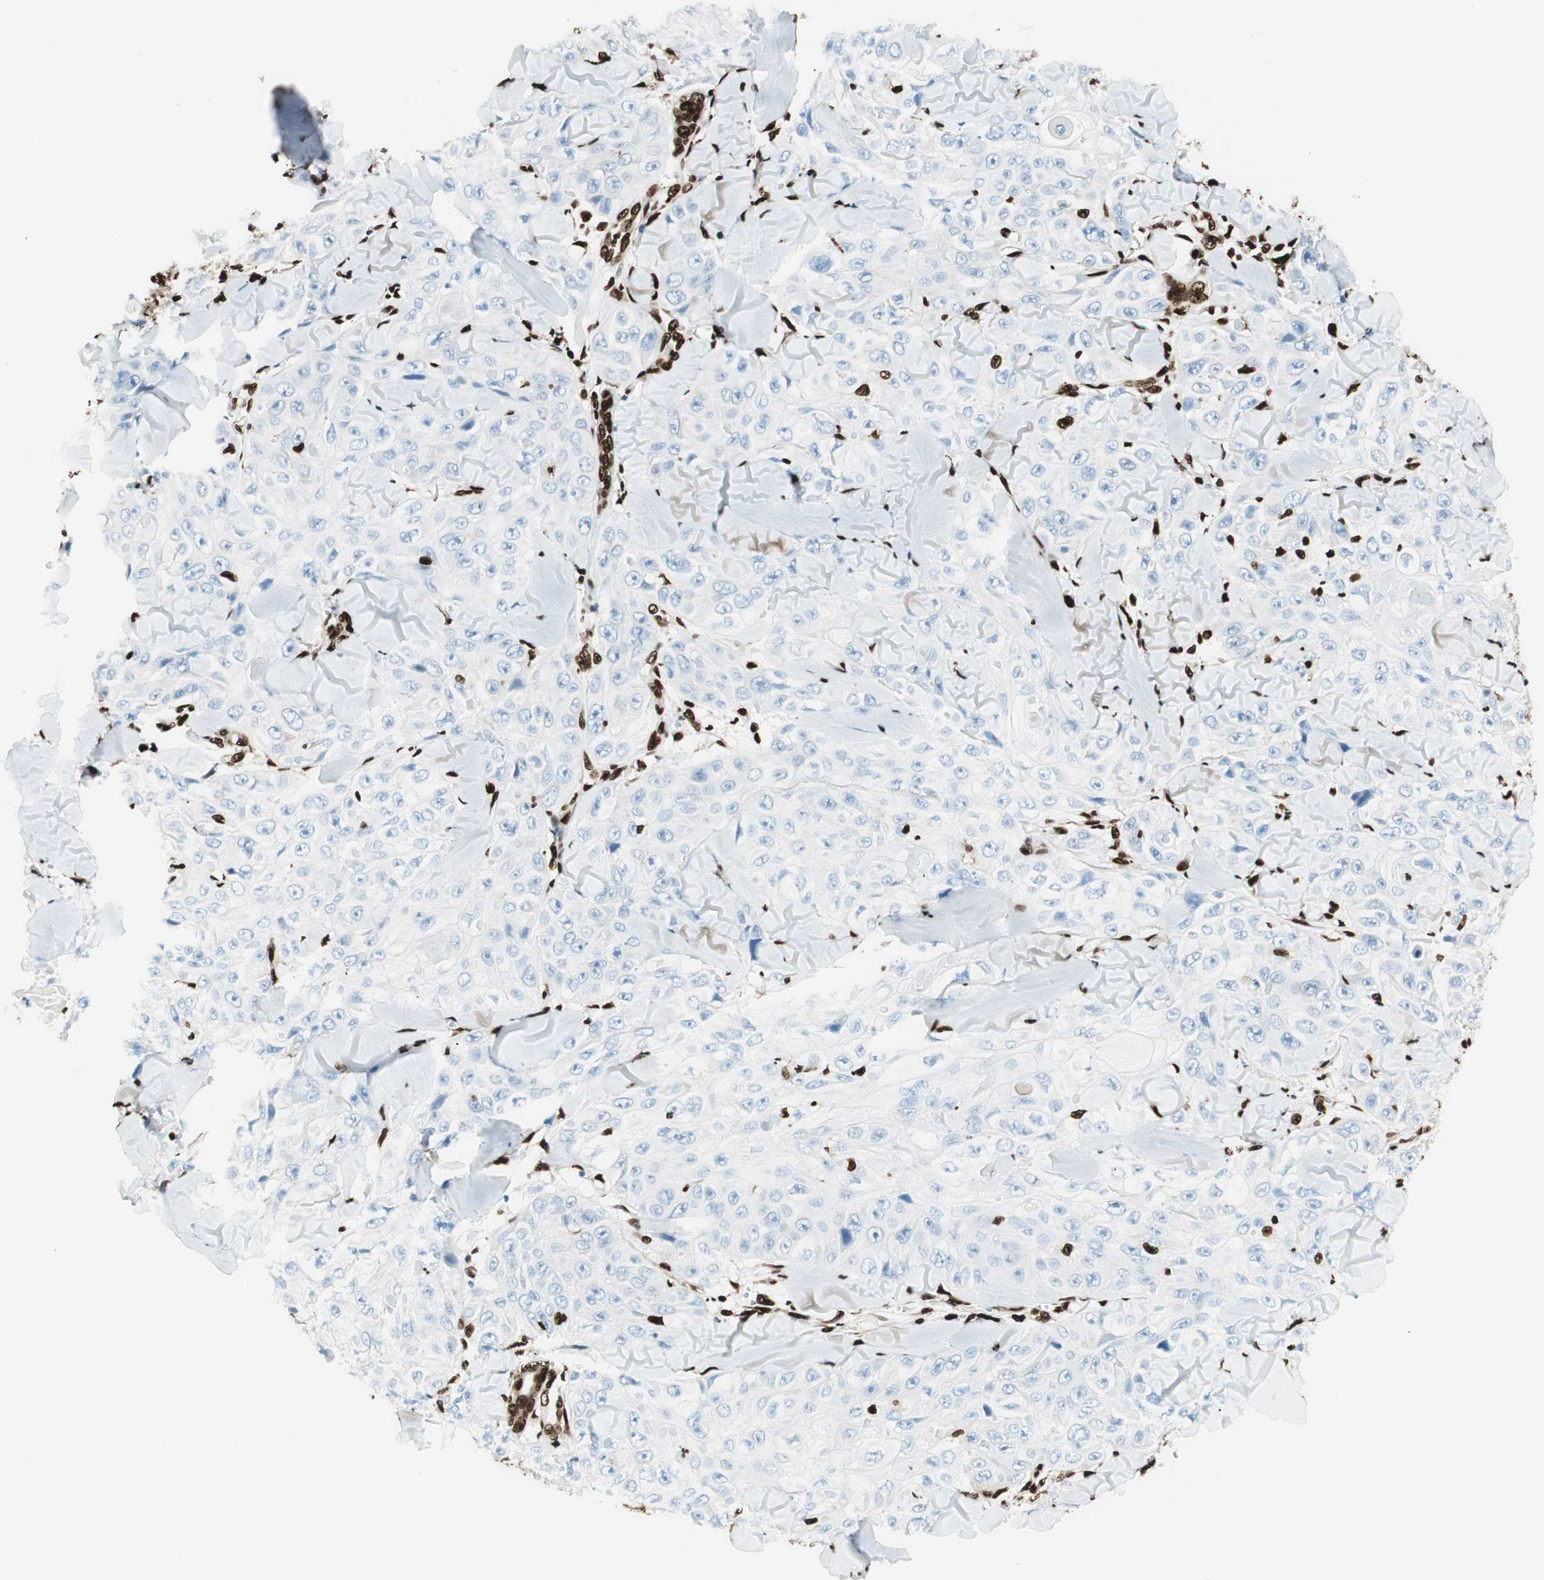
{"staining": {"intensity": "negative", "quantity": "none", "location": "none"}, "tissue": "skin cancer", "cell_type": "Tumor cells", "image_type": "cancer", "snomed": [{"axis": "morphology", "description": "Squamous cell carcinoma, NOS"}, {"axis": "topography", "description": "Skin"}], "caption": "Immunohistochemistry (IHC) image of squamous cell carcinoma (skin) stained for a protein (brown), which shows no positivity in tumor cells.", "gene": "EWSR1", "patient": {"sex": "male", "age": 86}}